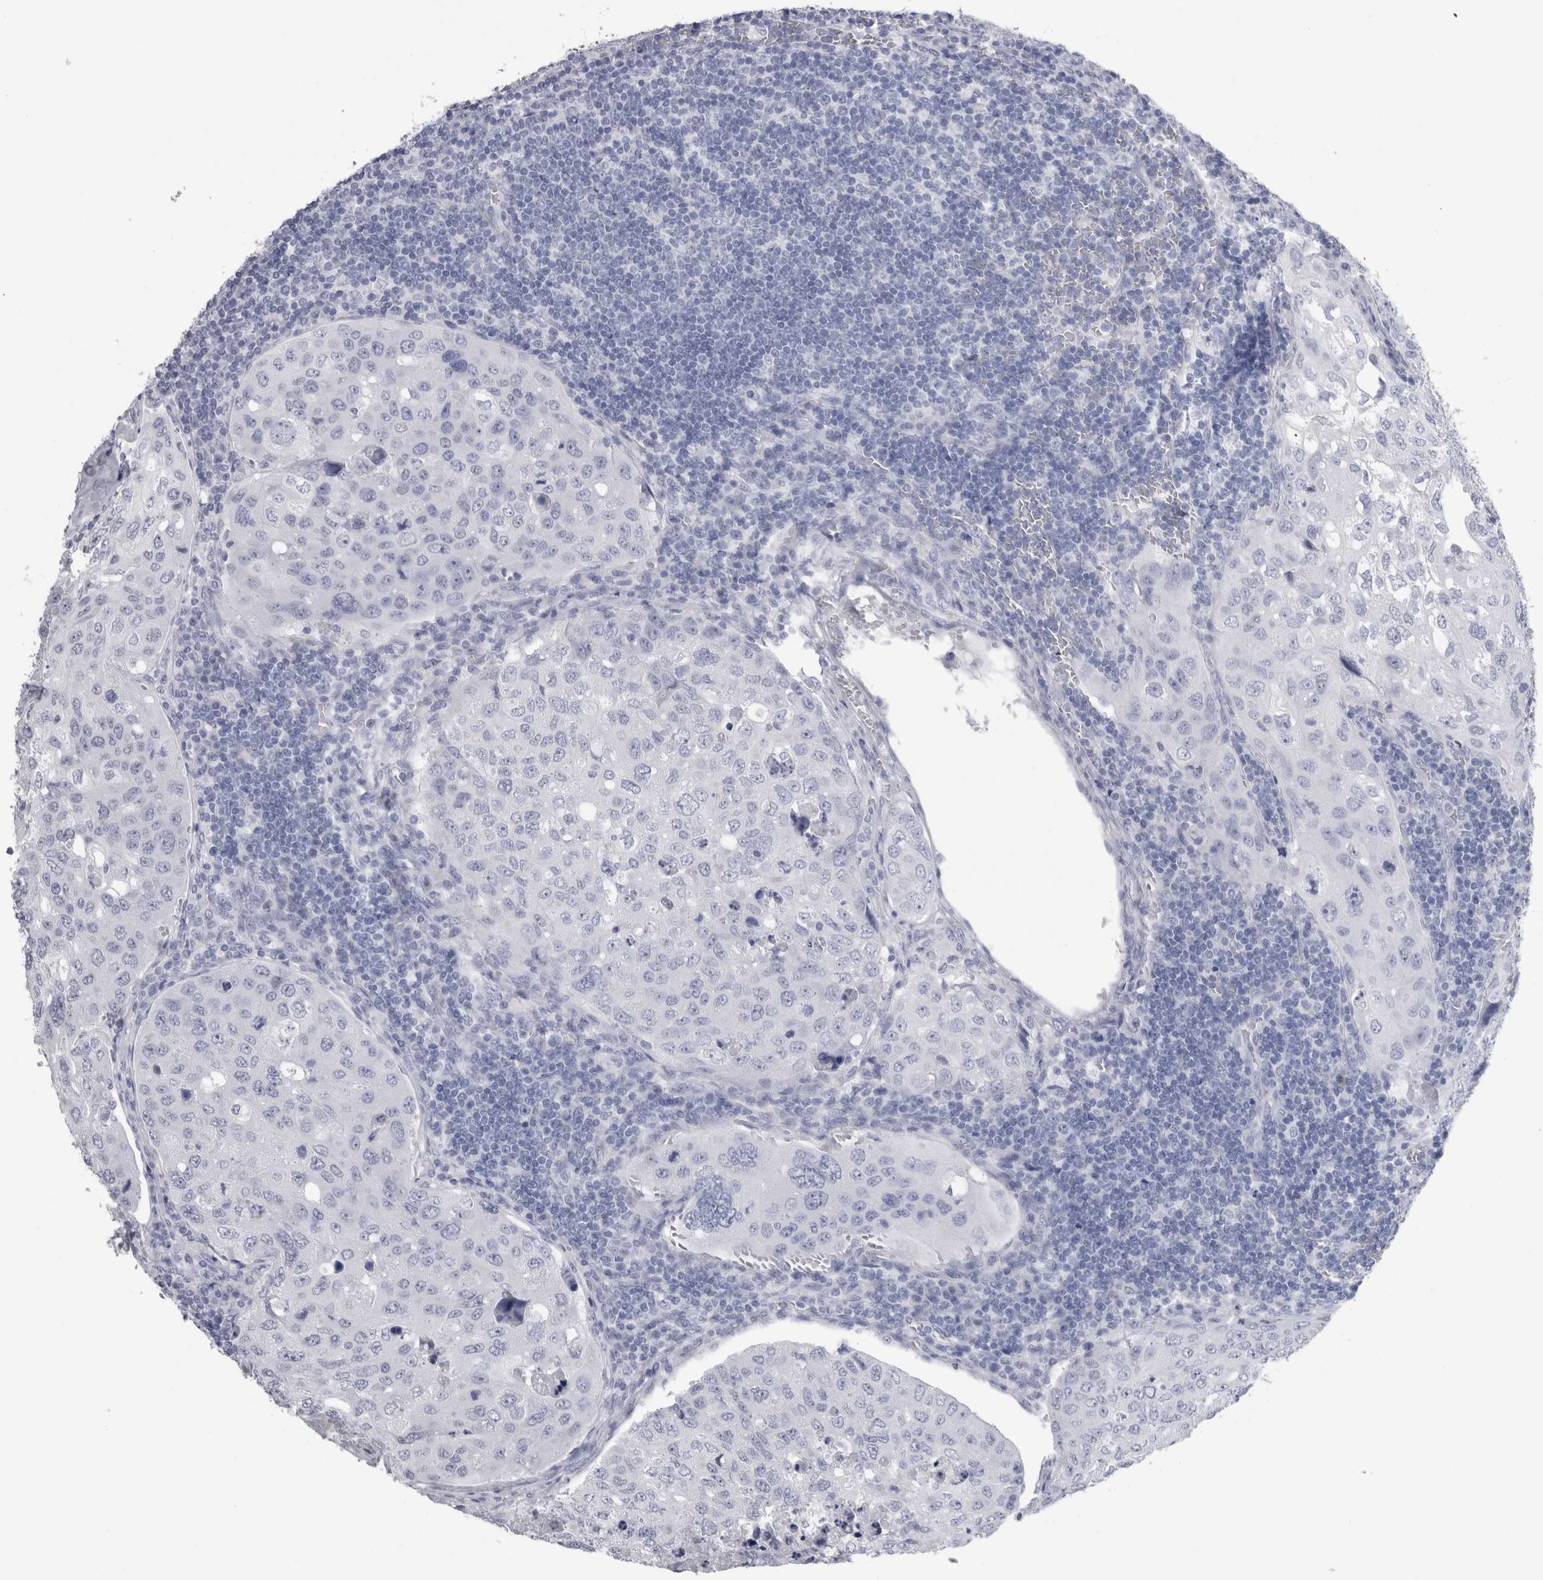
{"staining": {"intensity": "negative", "quantity": "none", "location": "none"}, "tissue": "urothelial cancer", "cell_type": "Tumor cells", "image_type": "cancer", "snomed": [{"axis": "morphology", "description": "Urothelial carcinoma, High grade"}, {"axis": "topography", "description": "Lymph node"}, {"axis": "topography", "description": "Urinary bladder"}], "caption": "Tumor cells are negative for protein expression in human urothelial carcinoma (high-grade). (DAB (3,3'-diaminobenzidine) immunohistochemistry with hematoxylin counter stain).", "gene": "PTH", "patient": {"sex": "male", "age": 51}}